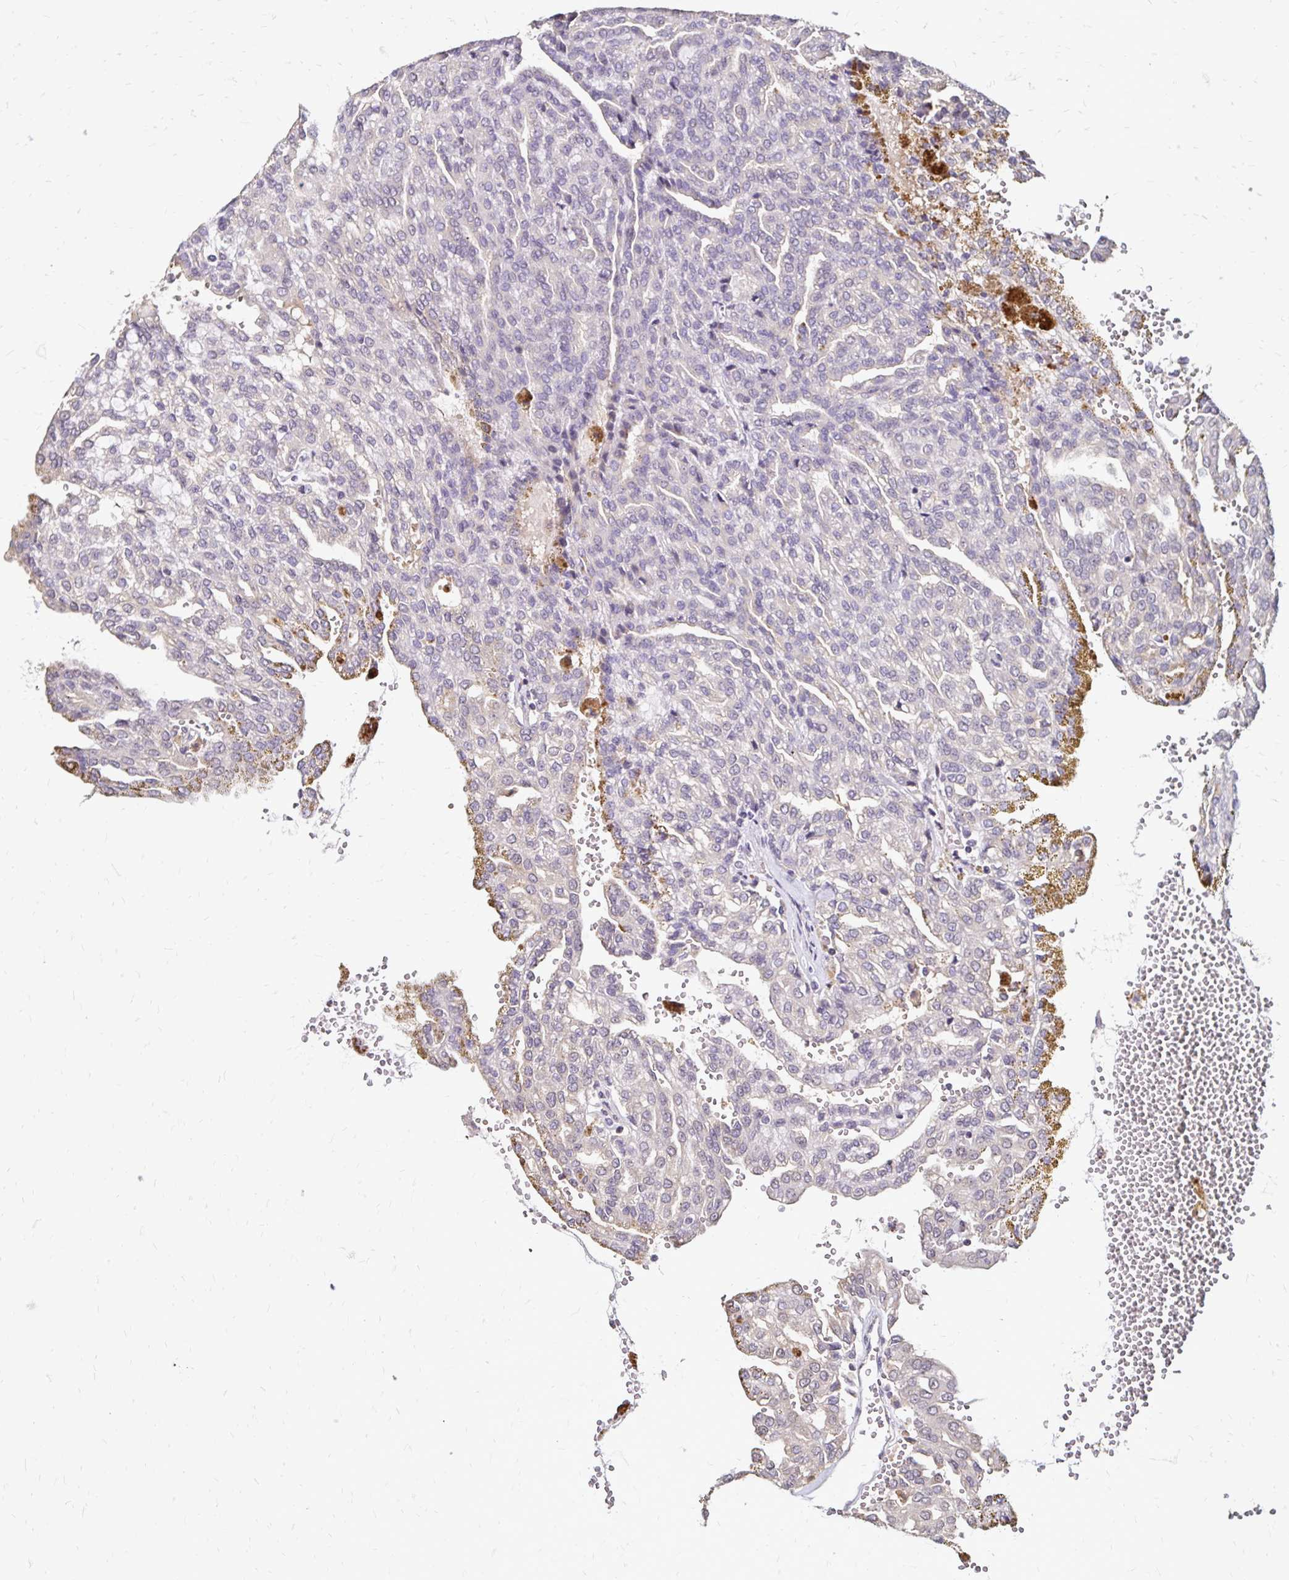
{"staining": {"intensity": "negative", "quantity": "none", "location": "none"}, "tissue": "renal cancer", "cell_type": "Tumor cells", "image_type": "cancer", "snomed": [{"axis": "morphology", "description": "Adenocarcinoma, NOS"}, {"axis": "topography", "description": "Kidney"}], "caption": "This is an immunohistochemistry histopathology image of human renal cancer. There is no staining in tumor cells.", "gene": "EMC10", "patient": {"sex": "male", "age": 63}}